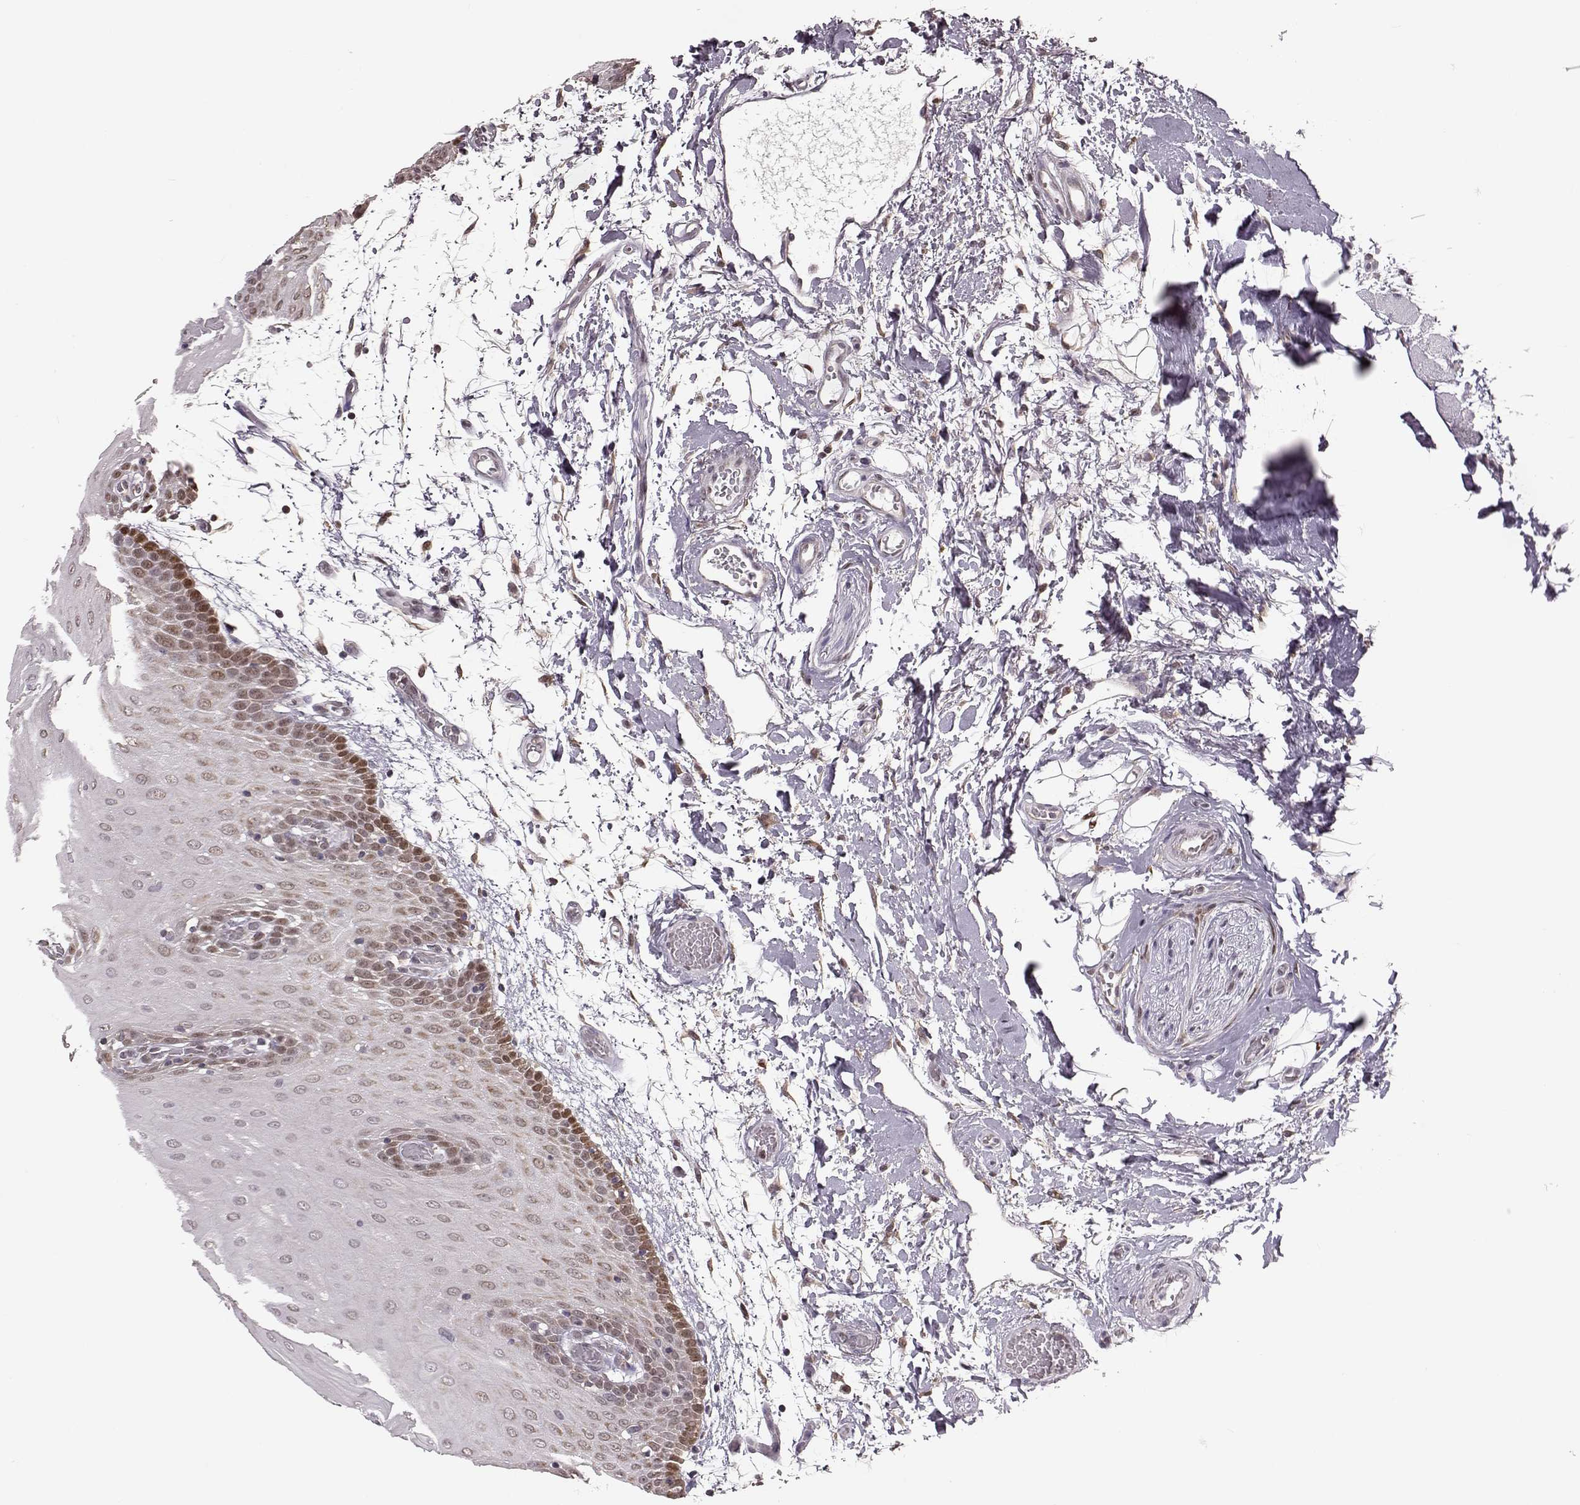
{"staining": {"intensity": "moderate", "quantity": "<25%", "location": "nuclear"}, "tissue": "oral mucosa", "cell_type": "Squamous epithelial cells", "image_type": "normal", "snomed": [{"axis": "morphology", "description": "Normal tissue, NOS"}, {"axis": "morphology", "description": "Squamous cell carcinoma, NOS"}, {"axis": "topography", "description": "Oral tissue"}, {"axis": "topography", "description": "Head-Neck"}], "caption": "A histopathology image of human oral mucosa stained for a protein demonstrates moderate nuclear brown staining in squamous epithelial cells.", "gene": "KLF6", "patient": {"sex": "female", "age": 75}}